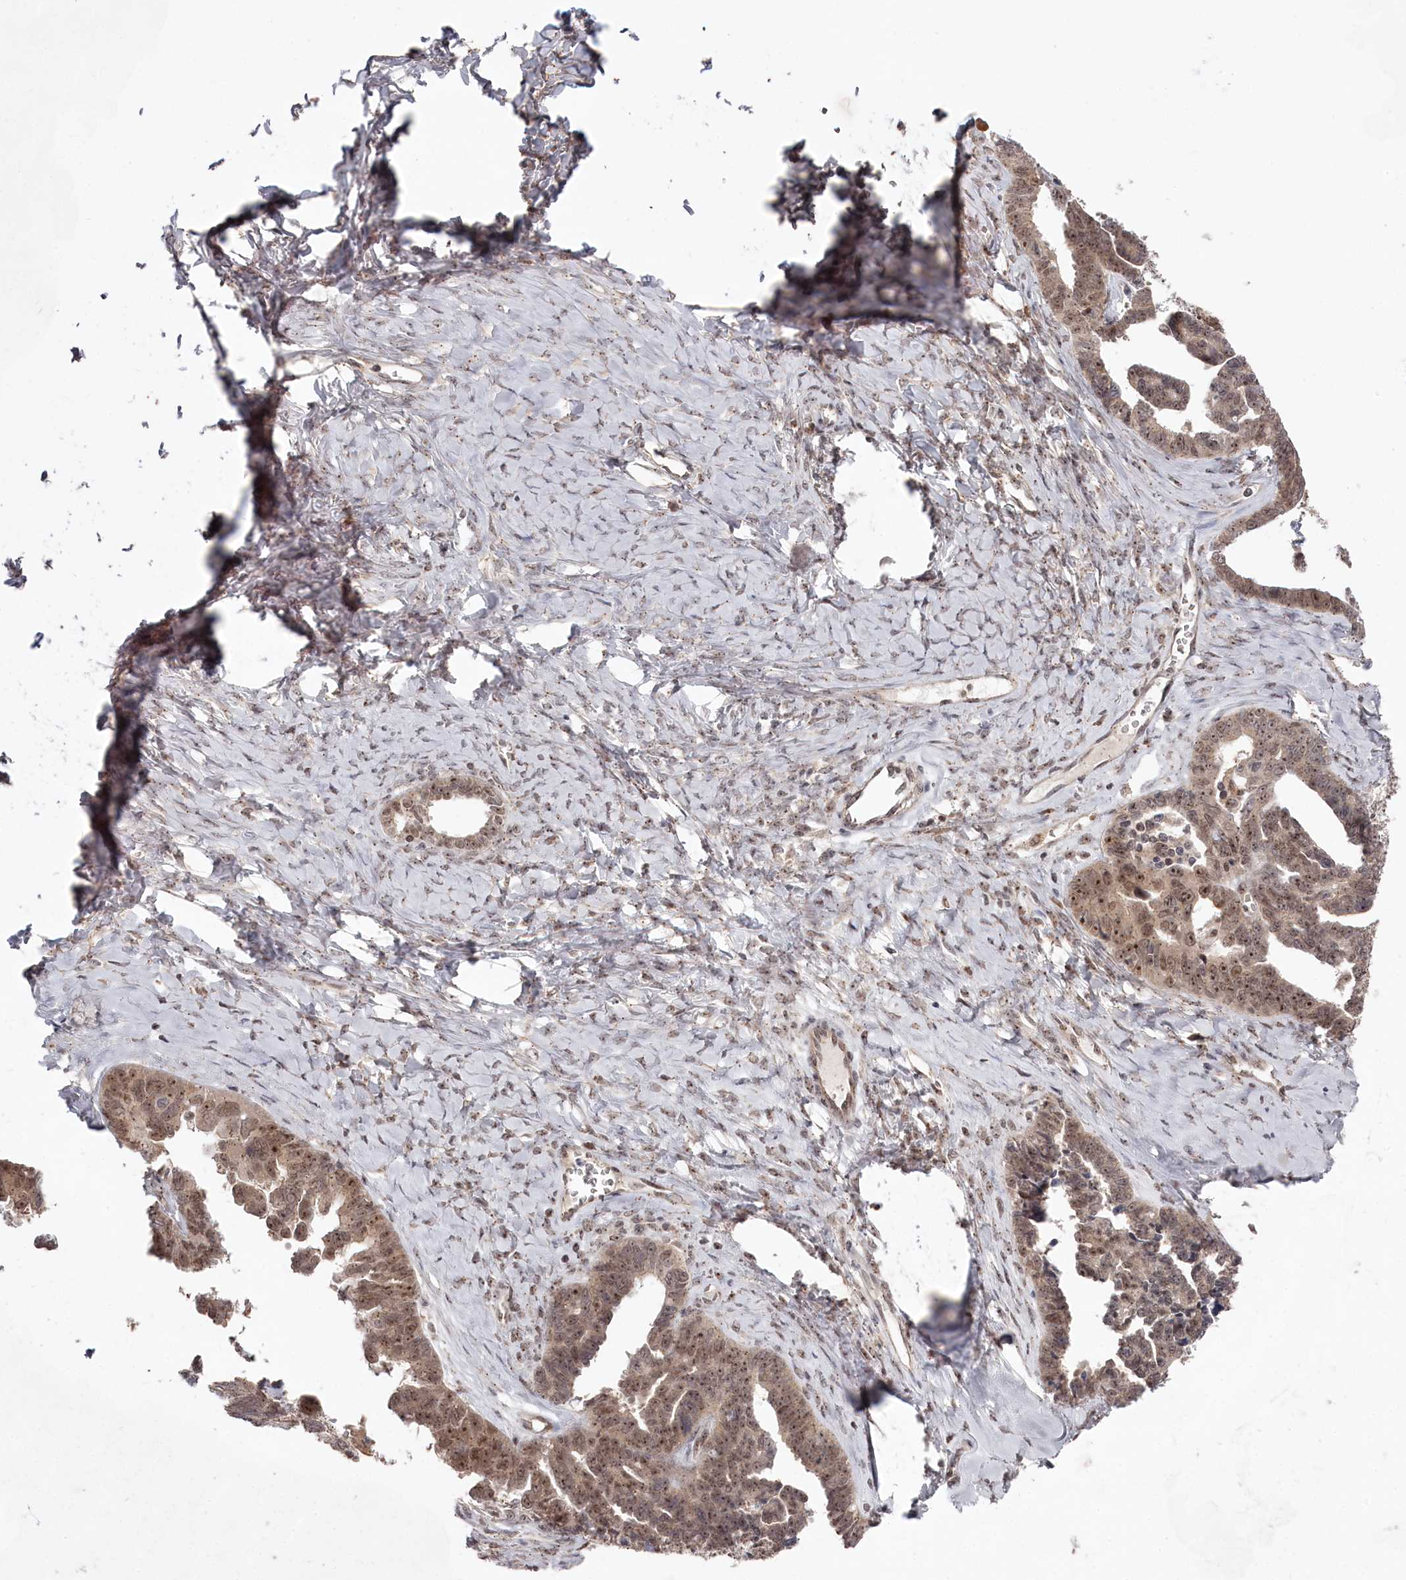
{"staining": {"intensity": "moderate", "quantity": "25%-75%", "location": "nuclear"}, "tissue": "ovarian cancer", "cell_type": "Tumor cells", "image_type": "cancer", "snomed": [{"axis": "morphology", "description": "Cystadenocarcinoma, serous, NOS"}, {"axis": "topography", "description": "Ovary"}], "caption": "Ovarian serous cystadenocarcinoma stained with a protein marker displays moderate staining in tumor cells.", "gene": "EXOSC1", "patient": {"sex": "female", "age": 79}}